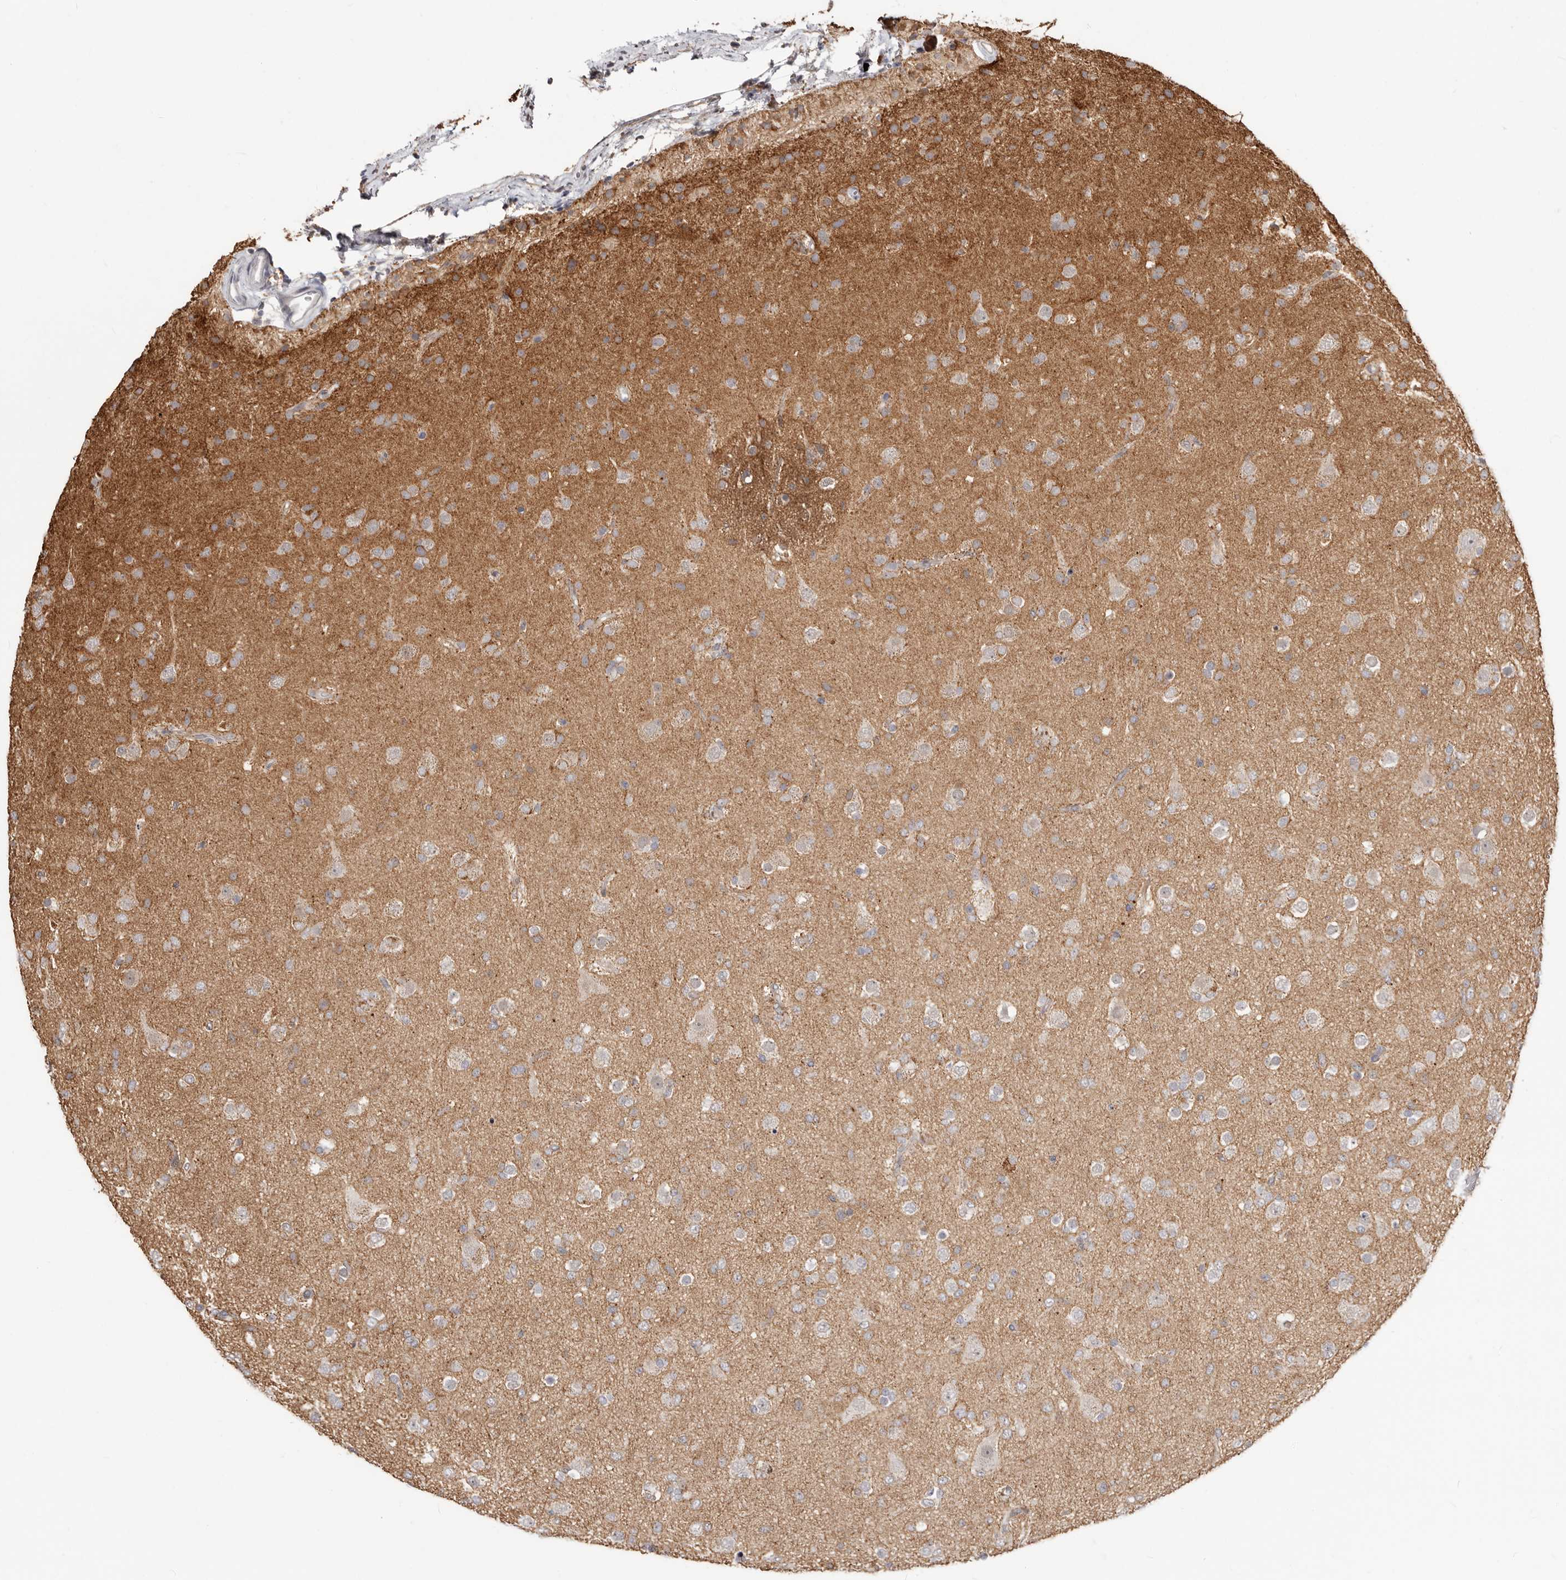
{"staining": {"intensity": "negative", "quantity": "none", "location": "none"}, "tissue": "glioma", "cell_type": "Tumor cells", "image_type": "cancer", "snomed": [{"axis": "morphology", "description": "Glioma, malignant, Low grade"}, {"axis": "topography", "description": "Brain"}], "caption": "Immunohistochemistry of human glioma displays no expression in tumor cells.", "gene": "SZT2", "patient": {"sex": "male", "age": 65}}